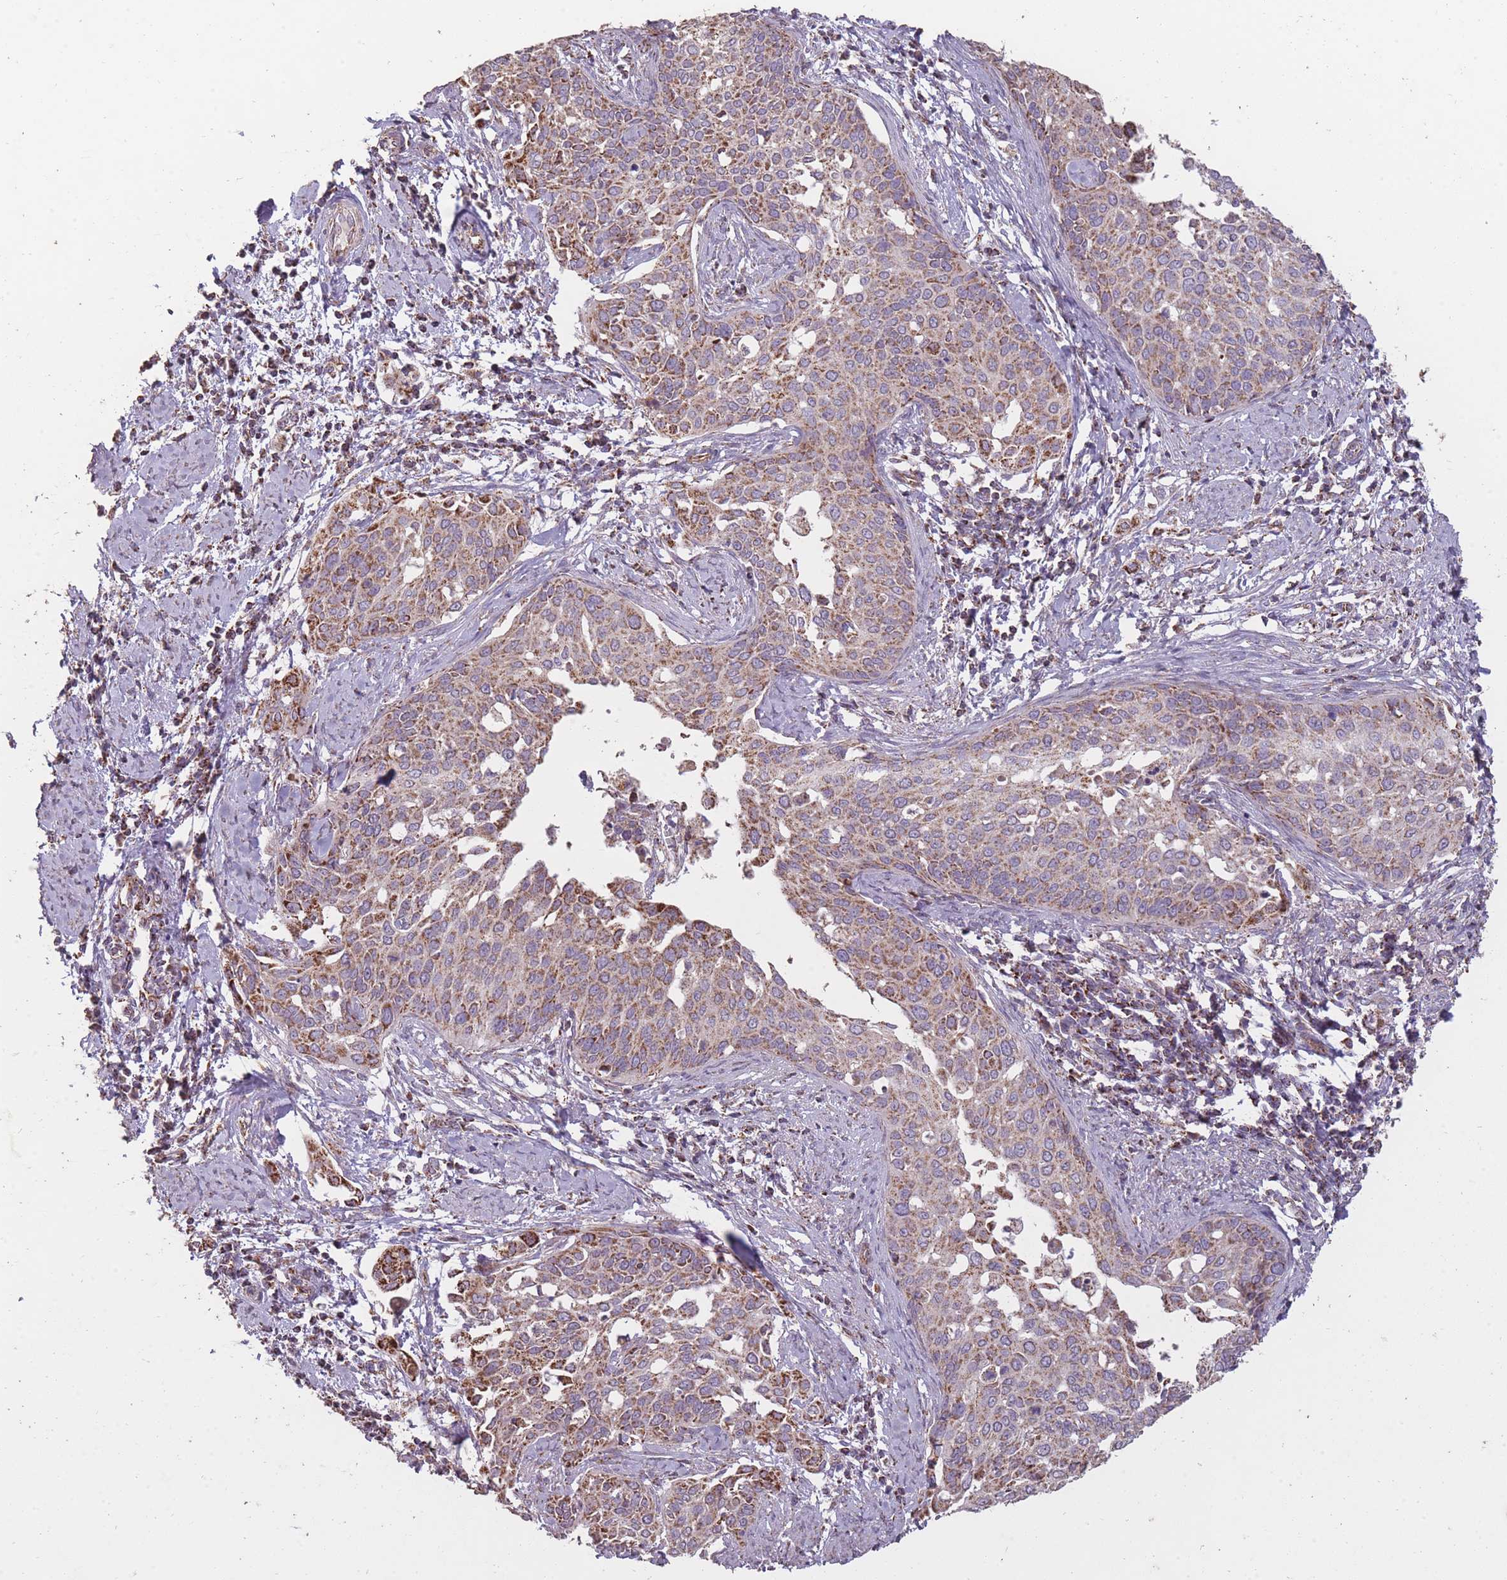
{"staining": {"intensity": "strong", "quantity": "25%-75%", "location": "cytoplasmic/membranous"}, "tissue": "cervical cancer", "cell_type": "Tumor cells", "image_type": "cancer", "snomed": [{"axis": "morphology", "description": "Squamous cell carcinoma, NOS"}, {"axis": "topography", "description": "Cervix"}], "caption": "Cervical cancer (squamous cell carcinoma) stained for a protein (brown) demonstrates strong cytoplasmic/membranous positive staining in approximately 25%-75% of tumor cells.", "gene": "CNOT8", "patient": {"sex": "female", "age": 44}}